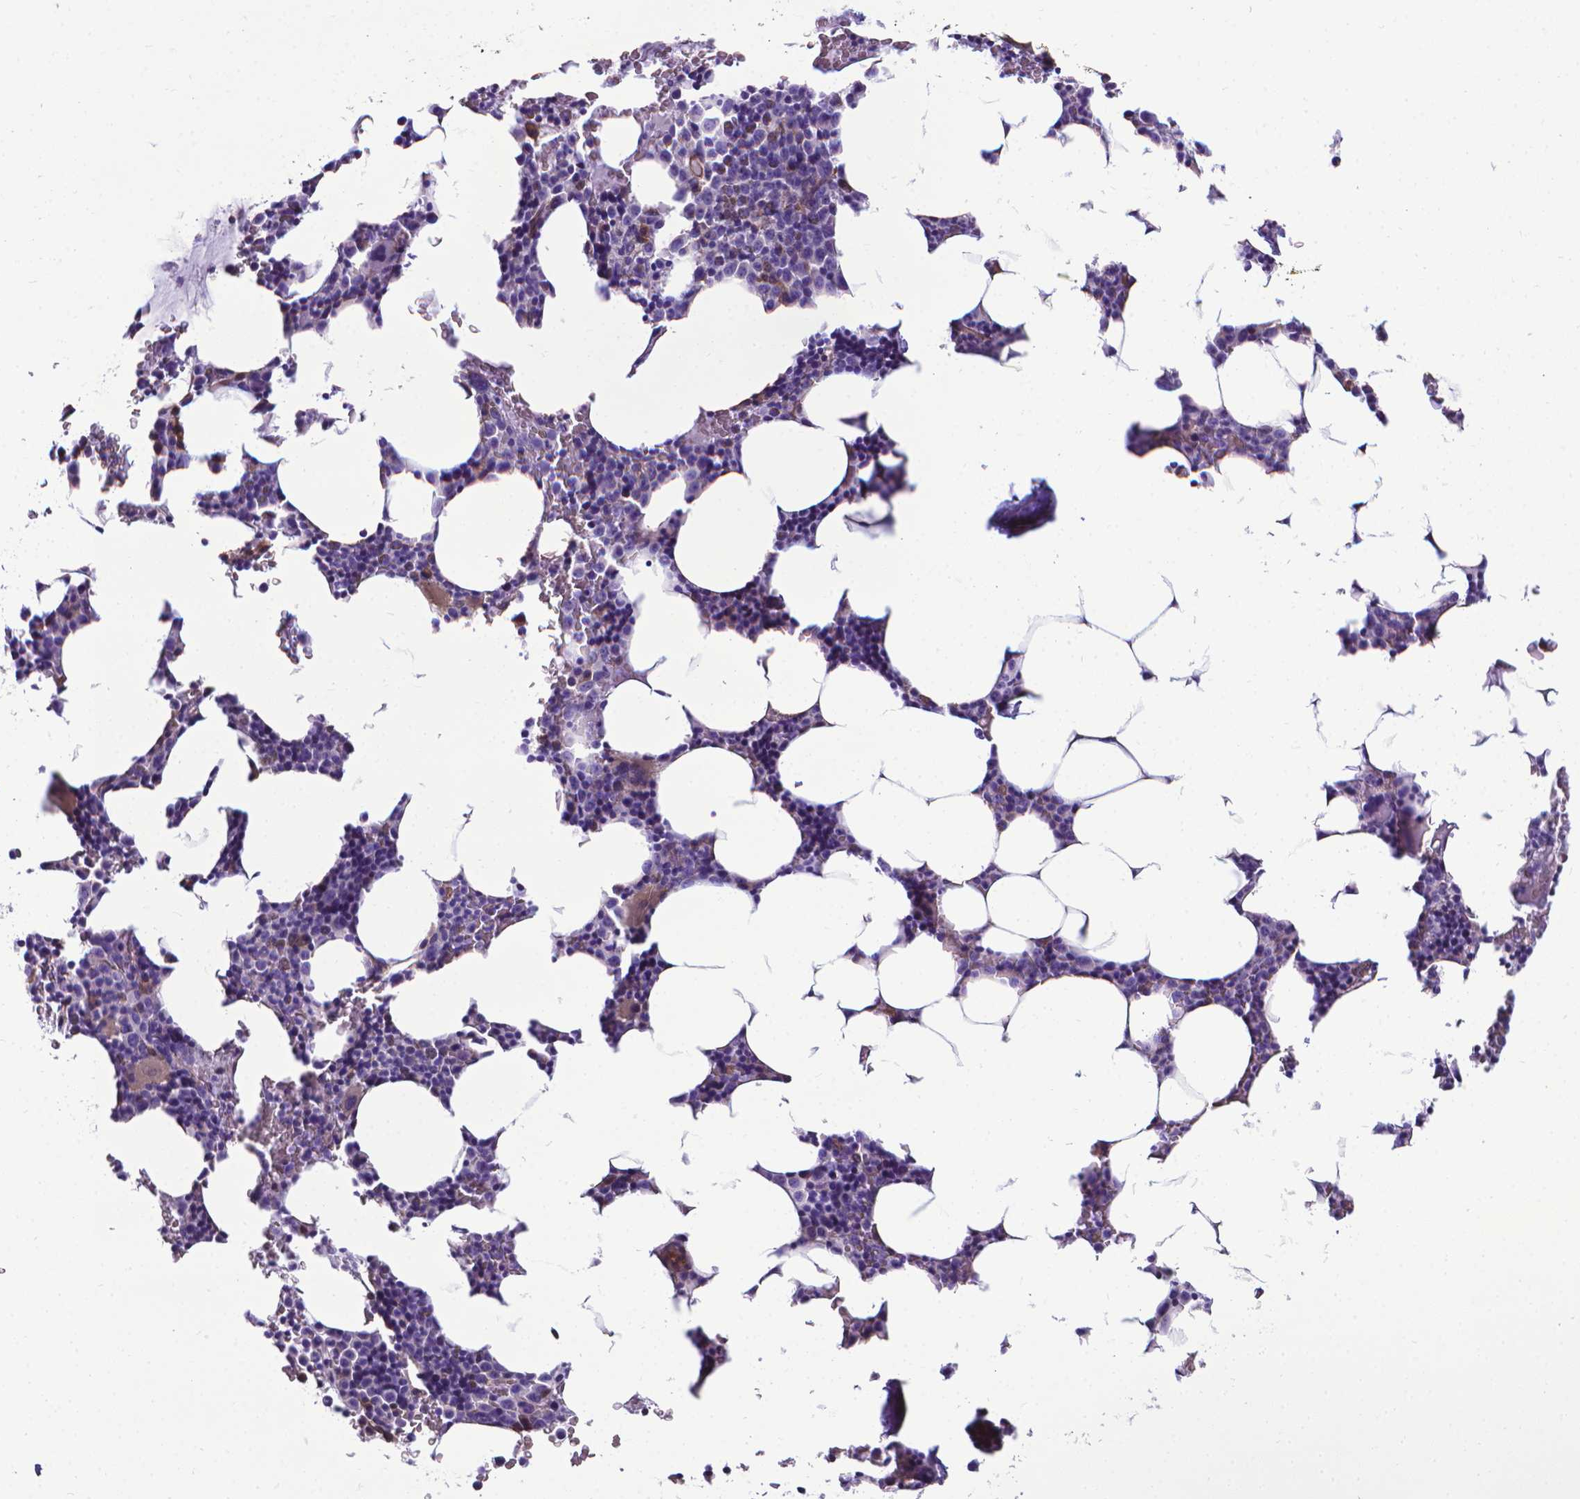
{"staining": {"intensity": "negative", "quantity": "none", "location": "none"}, "tissue": "bone marrow", "cell_type": "Hematopoietic cells", "image_type": "normal", "snomed": [{"axis": "morphology", "description": "Normal tissue, NOS"}, {"axis": "topography", "description": "Bone marrow"}], "caption": "Human bone marrow stained for a protein using immunohistochemistry (IHC) displays no positivity in hematopoietic cells.", "gene": "CLIC4", "patient": {"sex": "male", "age": 73}}